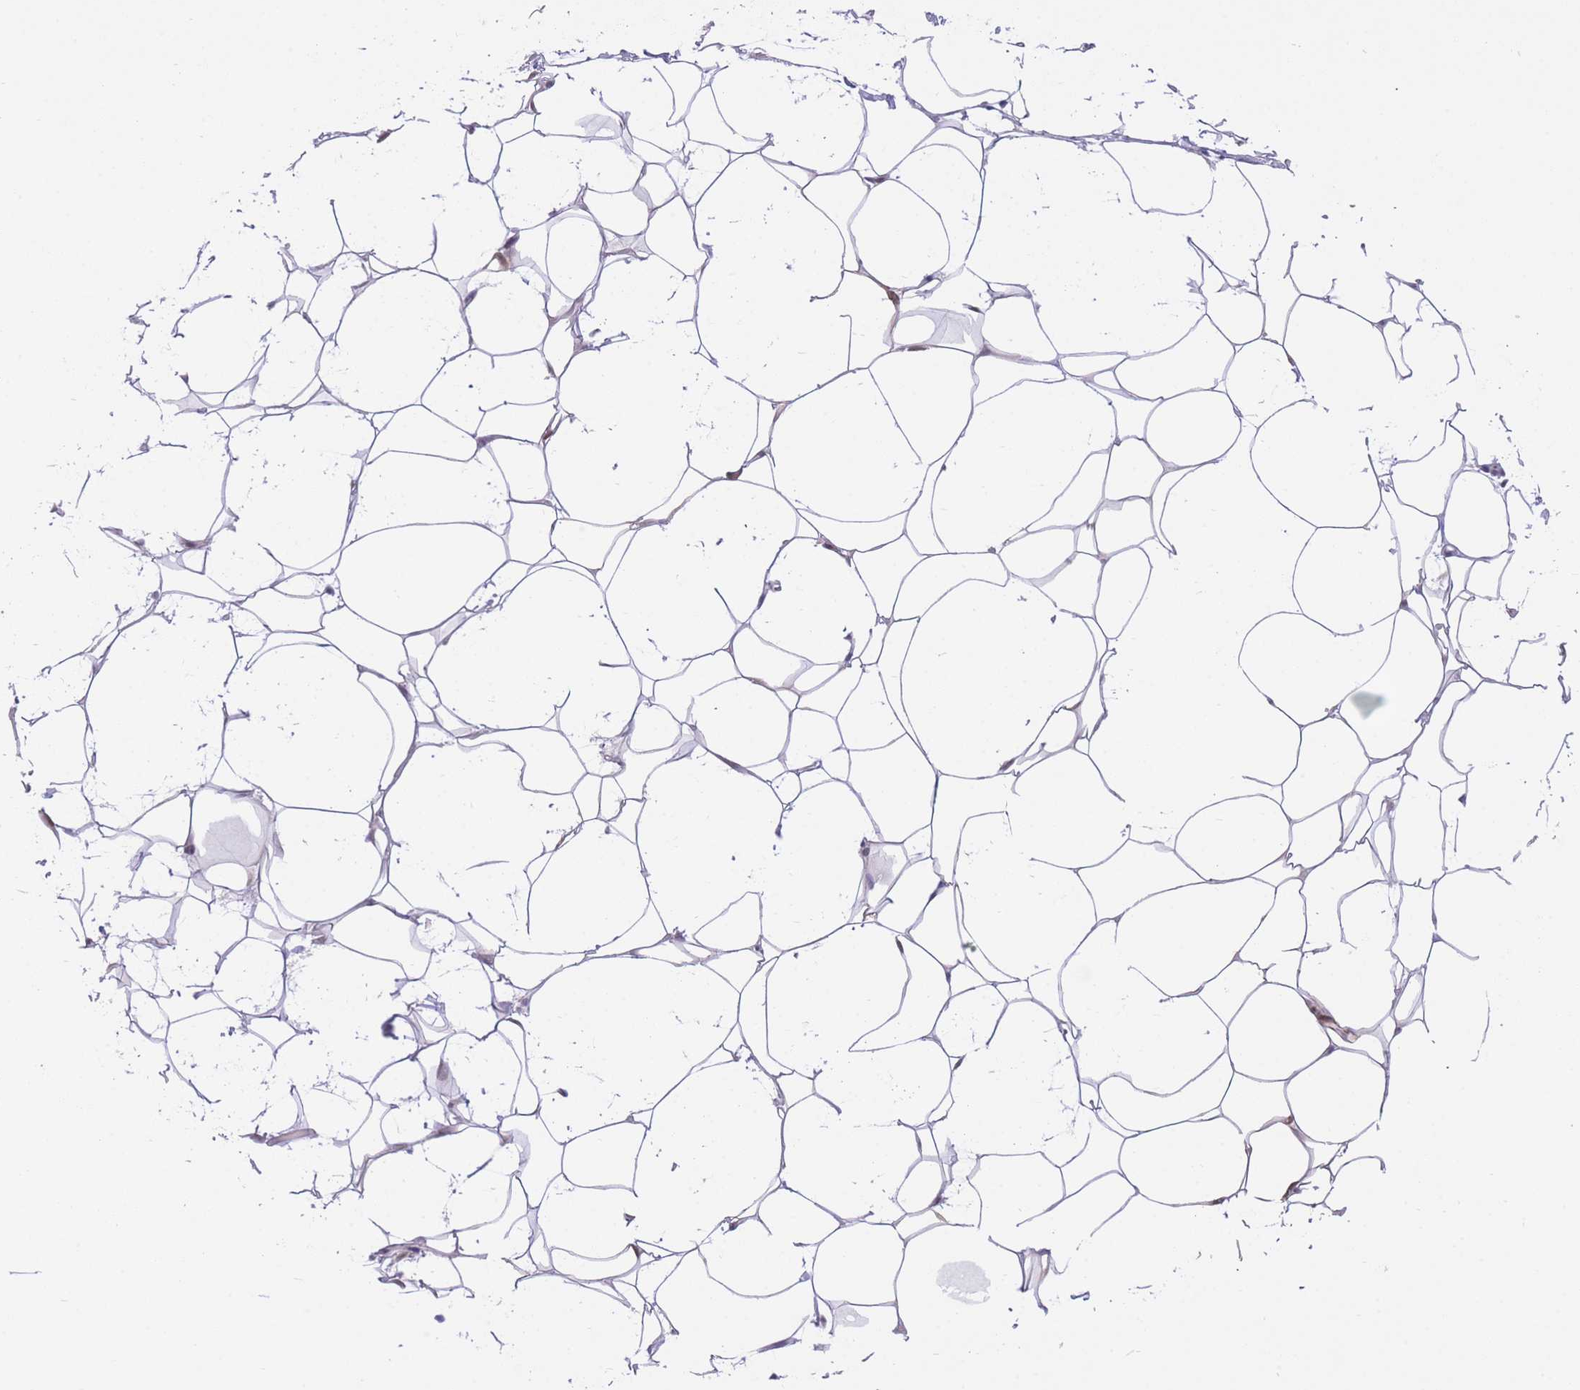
{"staining": {"intensity": "moderate", "quantity": "25%-75%", "location": "nuclear"}, "tissue": "adipose tissue", "cell_type": "Adipocytes", "image_type": "normal", "snomed": [{"axis": "morphology", "description": "Normal tissue, NOS"}, {"axis": "topography", "description": "Breast"}], "caption": "Brown immunohistochemical staining in normal human adipose tissue reveals moderate nuclear staining in approximately 25%-75% of adipocytes. The staining is performed using DAB brown chromogen to label protein expression. The nuclei are counter-stained blue using hematoxylin.", "gene": "PCIF1", "patient": {"sex": "female", "age": 26}}